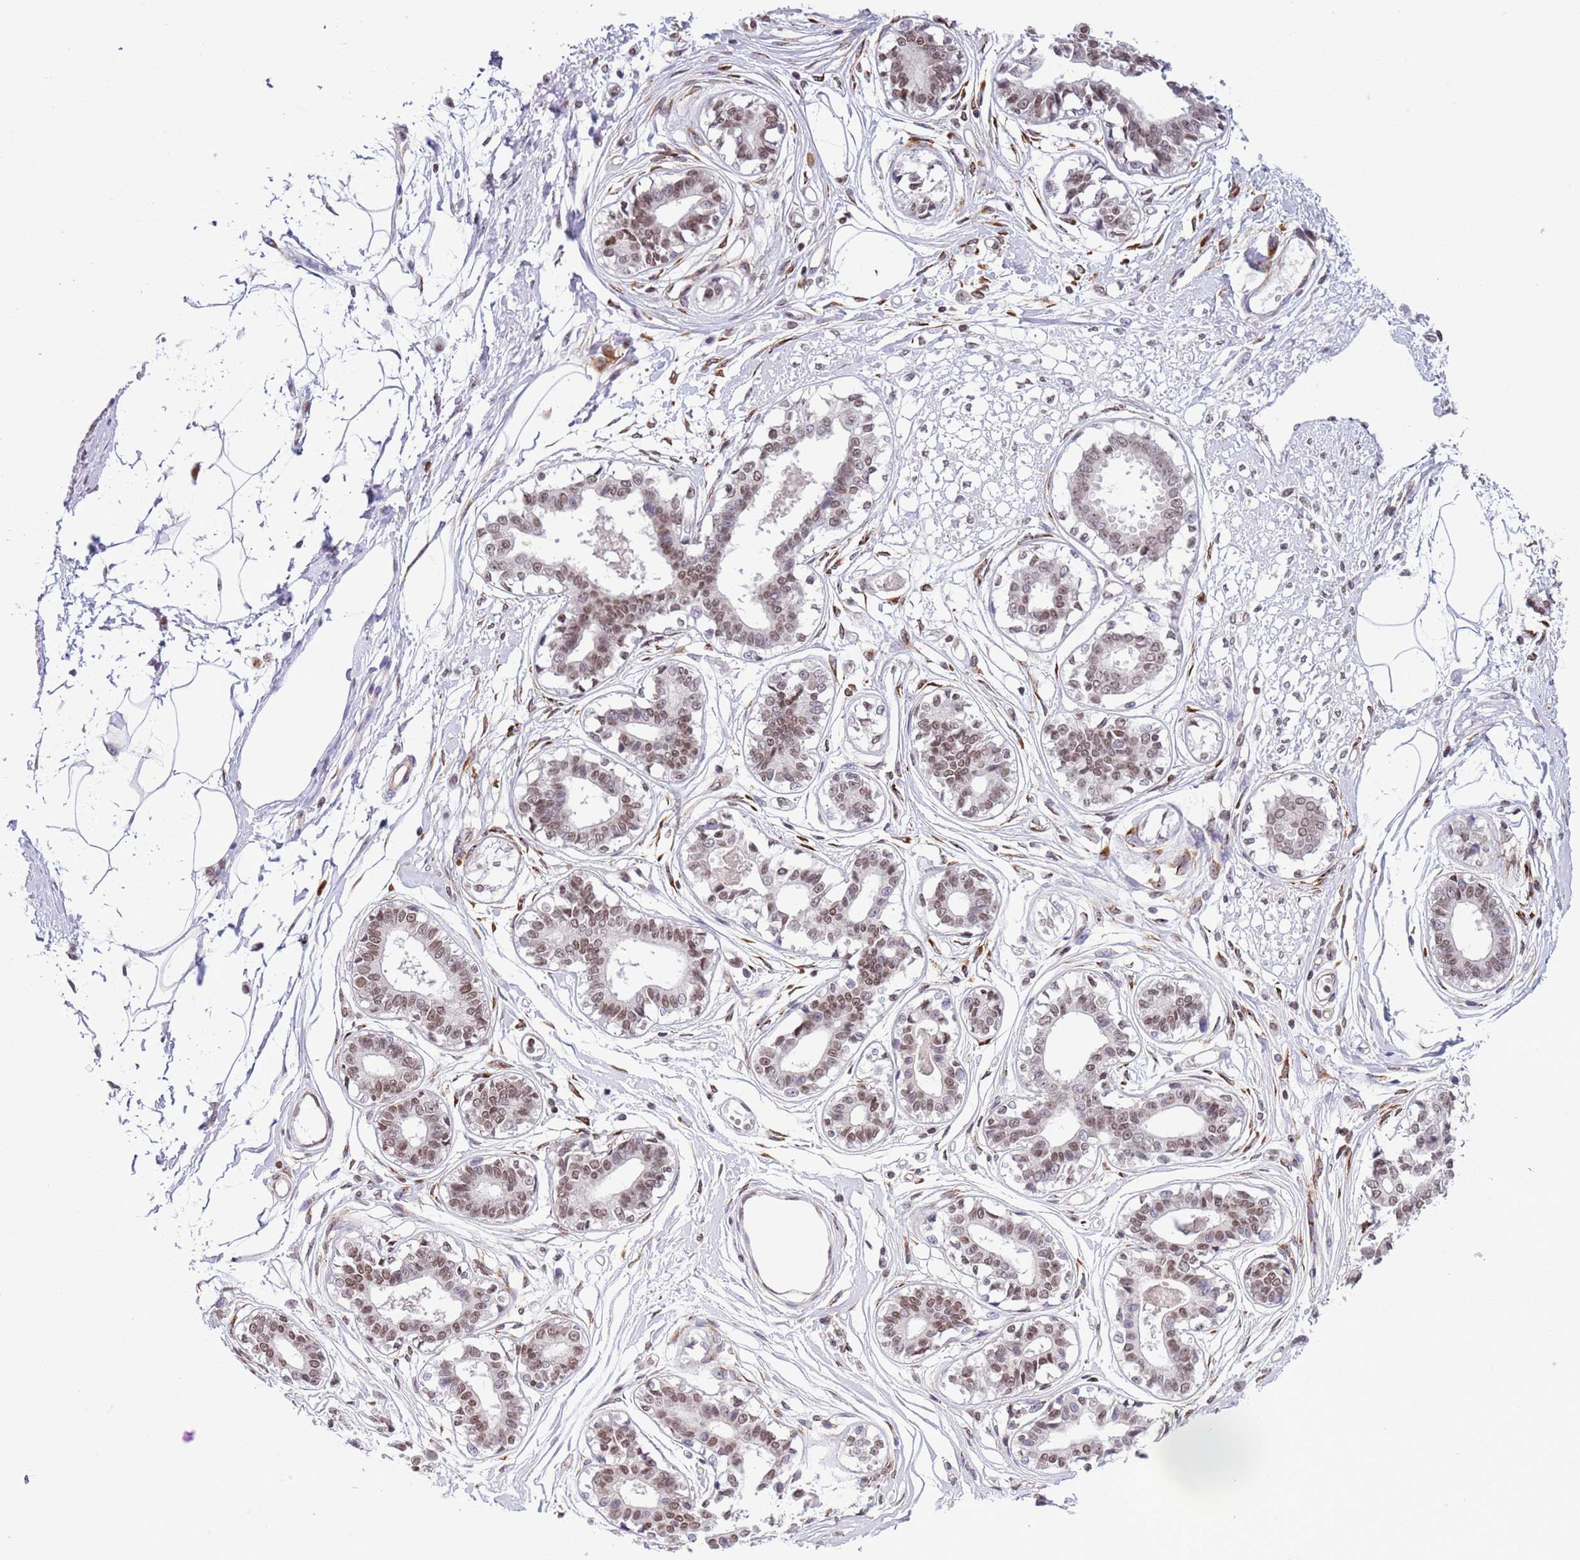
{"staining": {"intensity": "negative", "quantity": "none", "location": "none"}, "tissue": "breast", "cell_type": "Adipocytes", "image_type": "normal", "snomed": [{"axis": "morphology", "description": "Normal tissue, NOS"}, {"axis": "topography", "description": "Breast"}], "caption": "This is a photomicrograph of IHC staining of benign breast, which shows no positivity in adipocytes.", "gene": "NRIP1", "patient": {"sex": "female", "age": 45}}